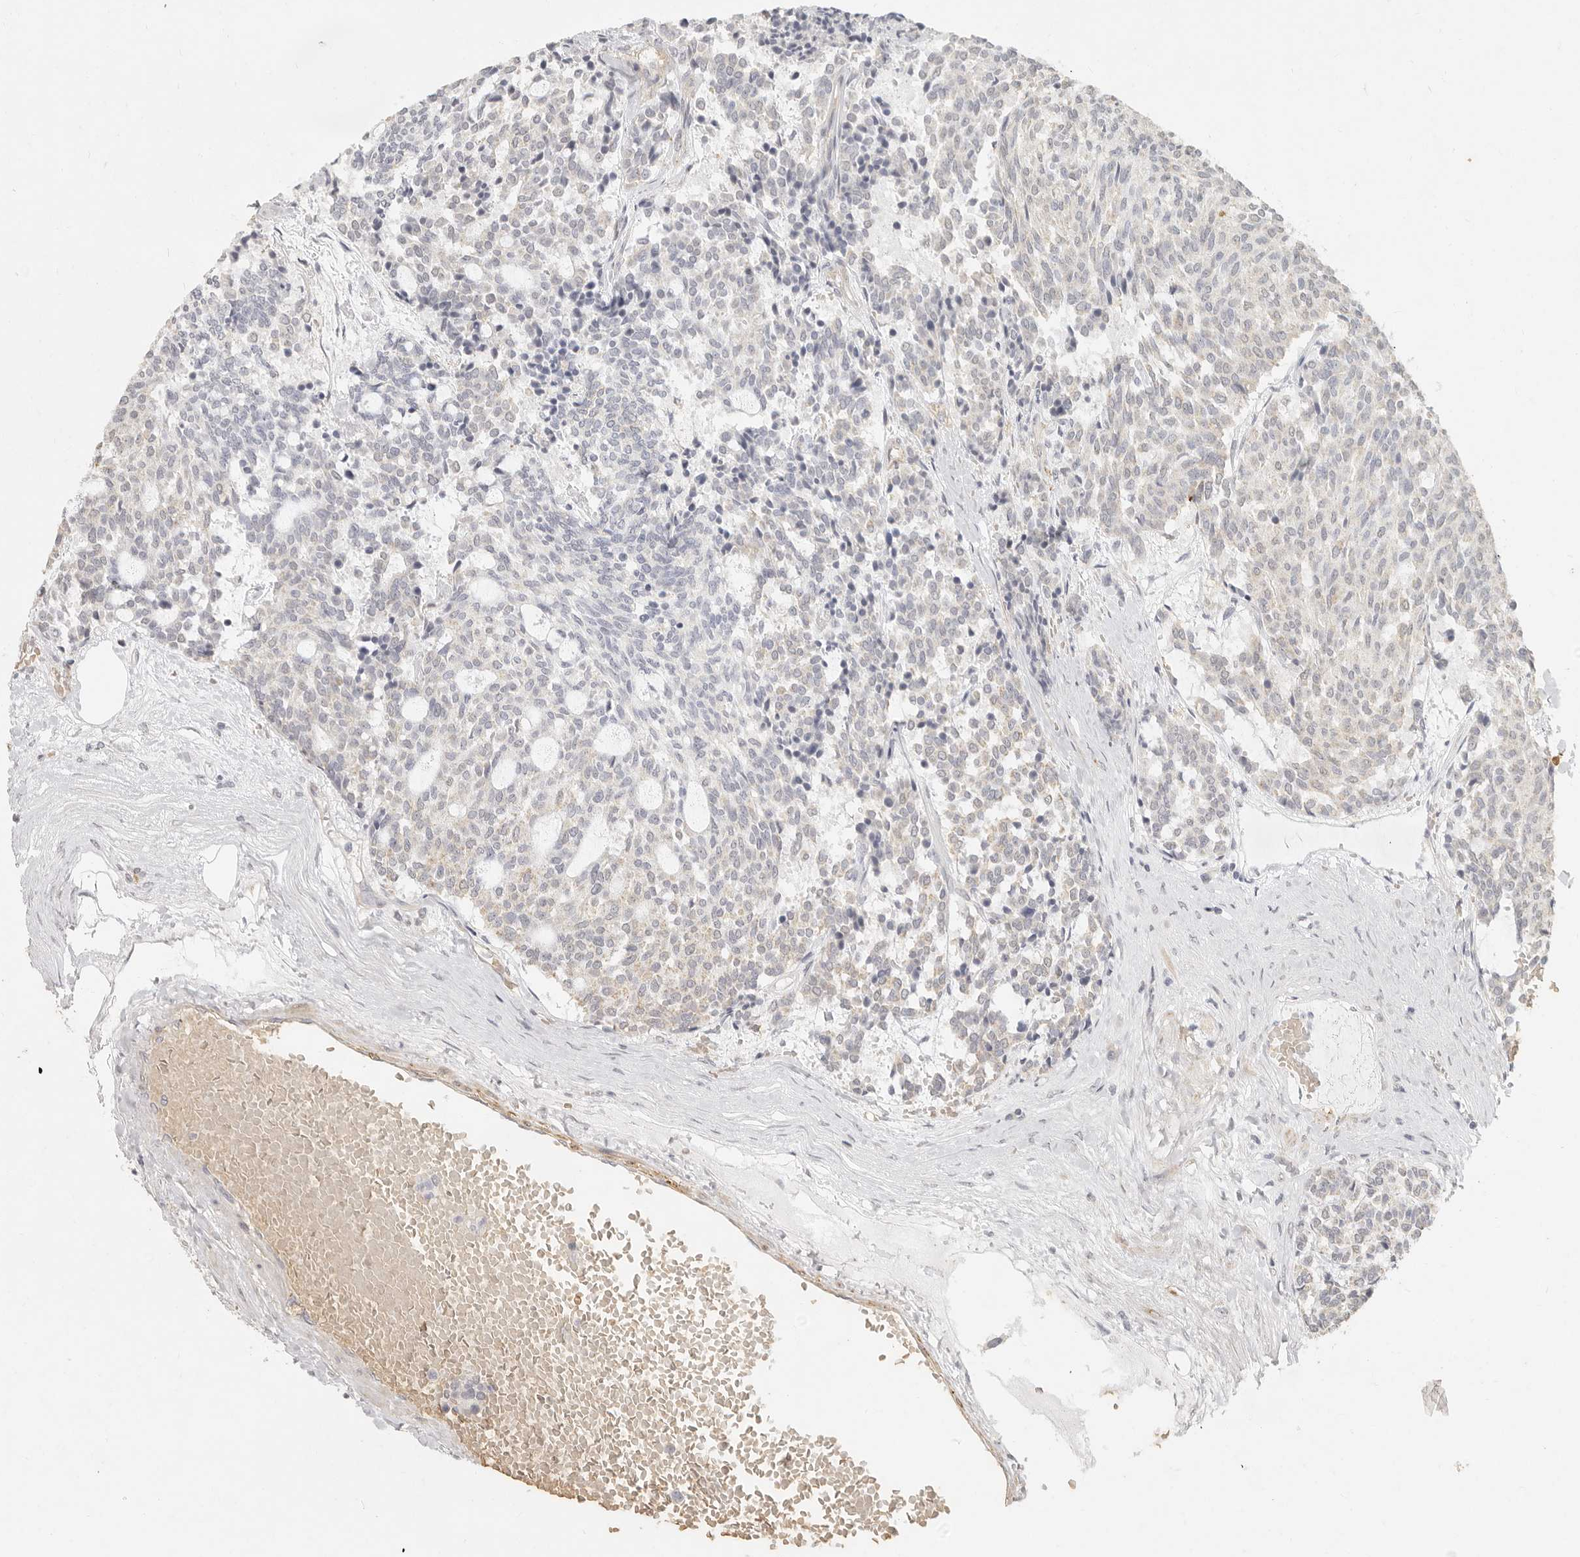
{"staining": {"intensity": "negative", "quantity": "none", "location": "none"}, "tissue": "carcinoid", "cell_type": "Tumor cells", "image_type": "cancer", "snomed": [{"axis": "morphology", "description": "Carcinoid, malignant, NOS"}, {"axis": "topography", "description": "Pancreas"}], "caption": "Carcinoid stained for a protein using immunohistochemistry exhibits no positivity tumor cells.", "gene": "NIBAN1", "patient": {"sex": "female", "age": 54}}